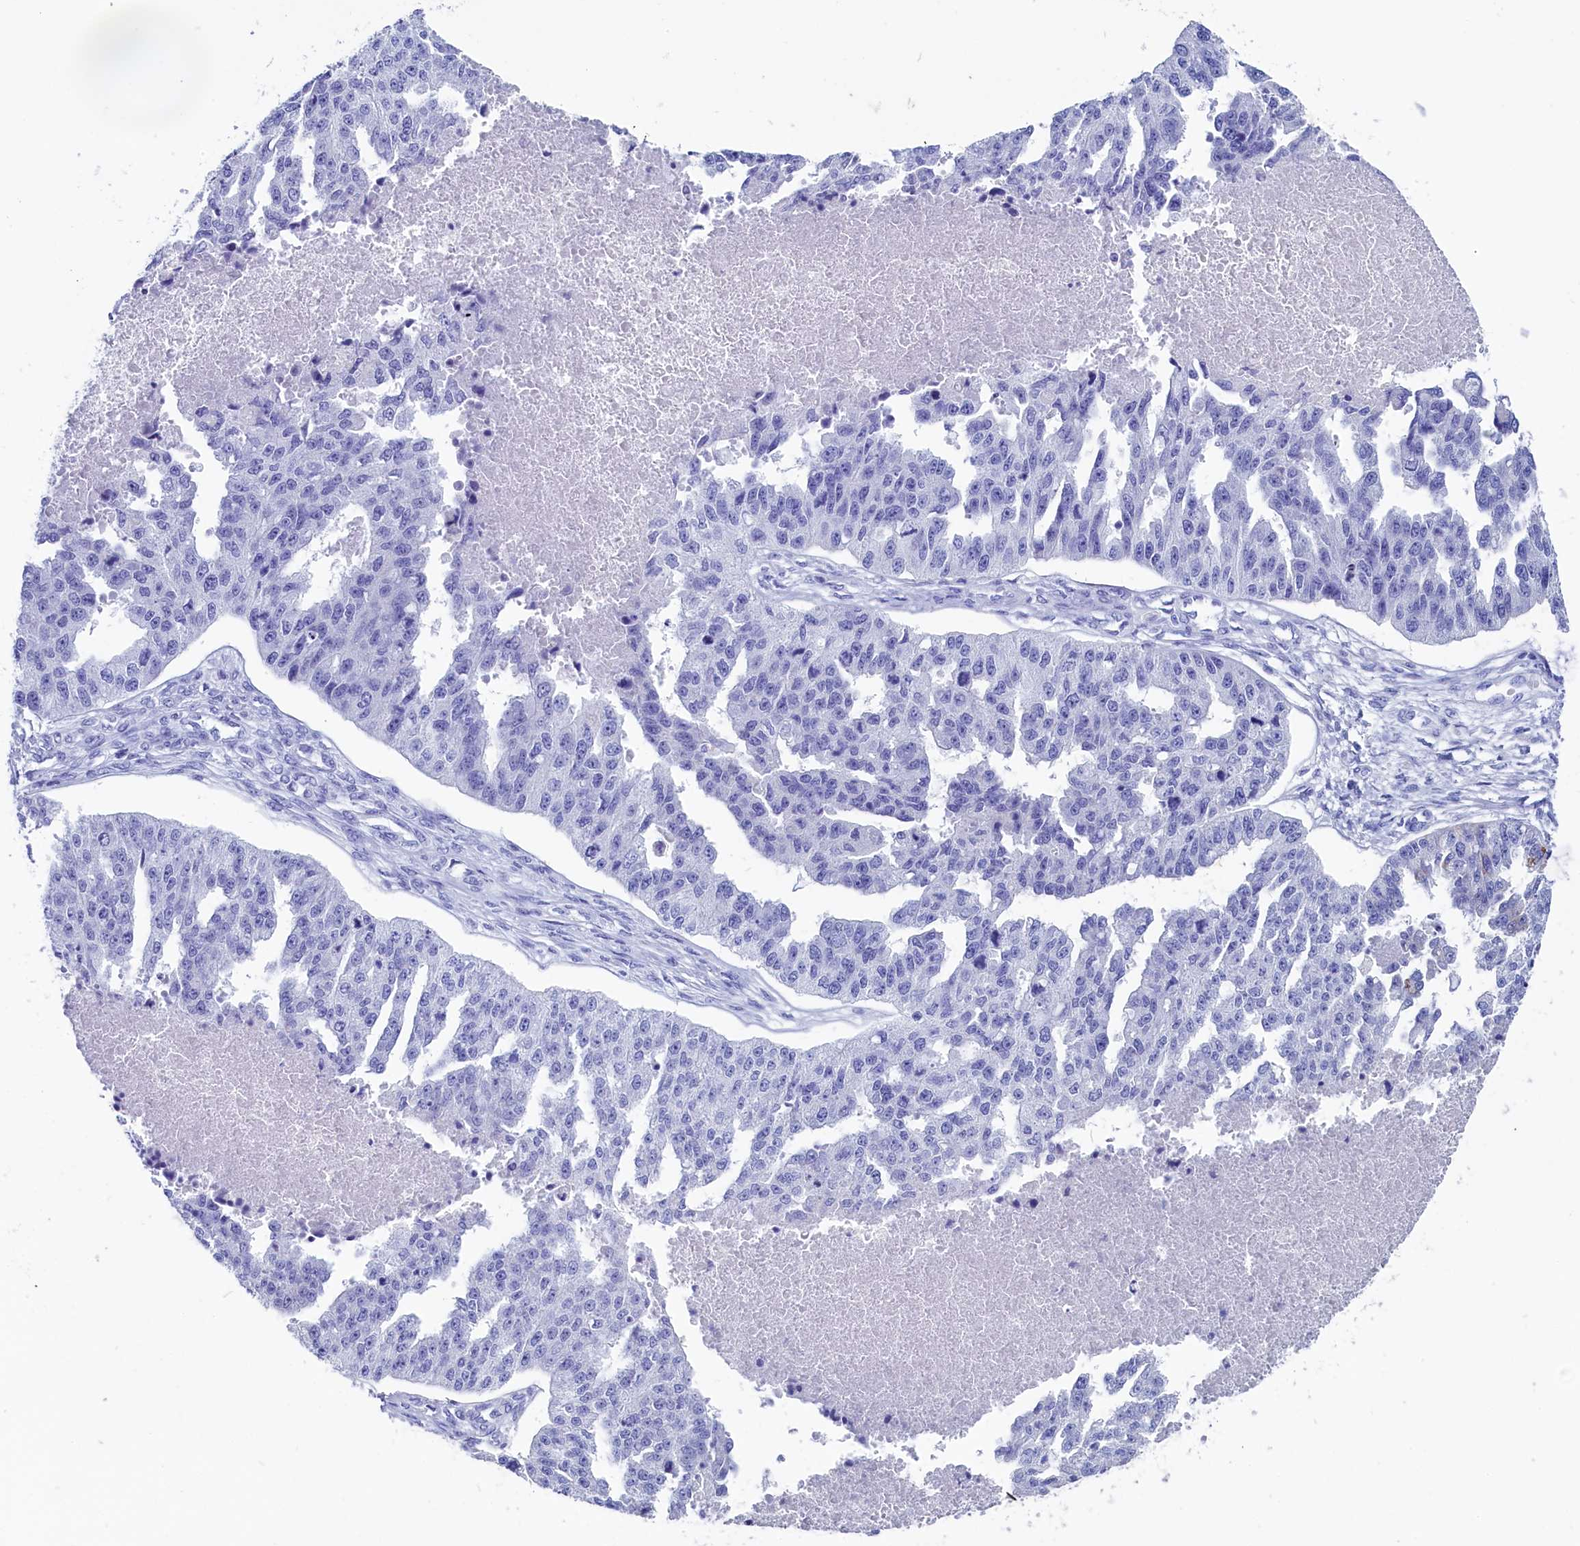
{"staining": {"intensity": "negative", "quantity": "none", "location": "none"}, "tissue": "ovarian cancer", "cell_type": "Tumor cells", "image_type": "cancer", "snomed": [{"axis": "morphology", "description": "Cystadenocarcinoma, serous, NOS"}, {"axis": "topography", "description": "Ovary"}], "caption": "Tumor cells are negative for brown protein staining in ovarian cancer. (Immunohistochemistry (ihc), brightfield microscopy, high magnification).", "gene": "ANKRD29", "patient": {"sex": "female", "age": 58}}